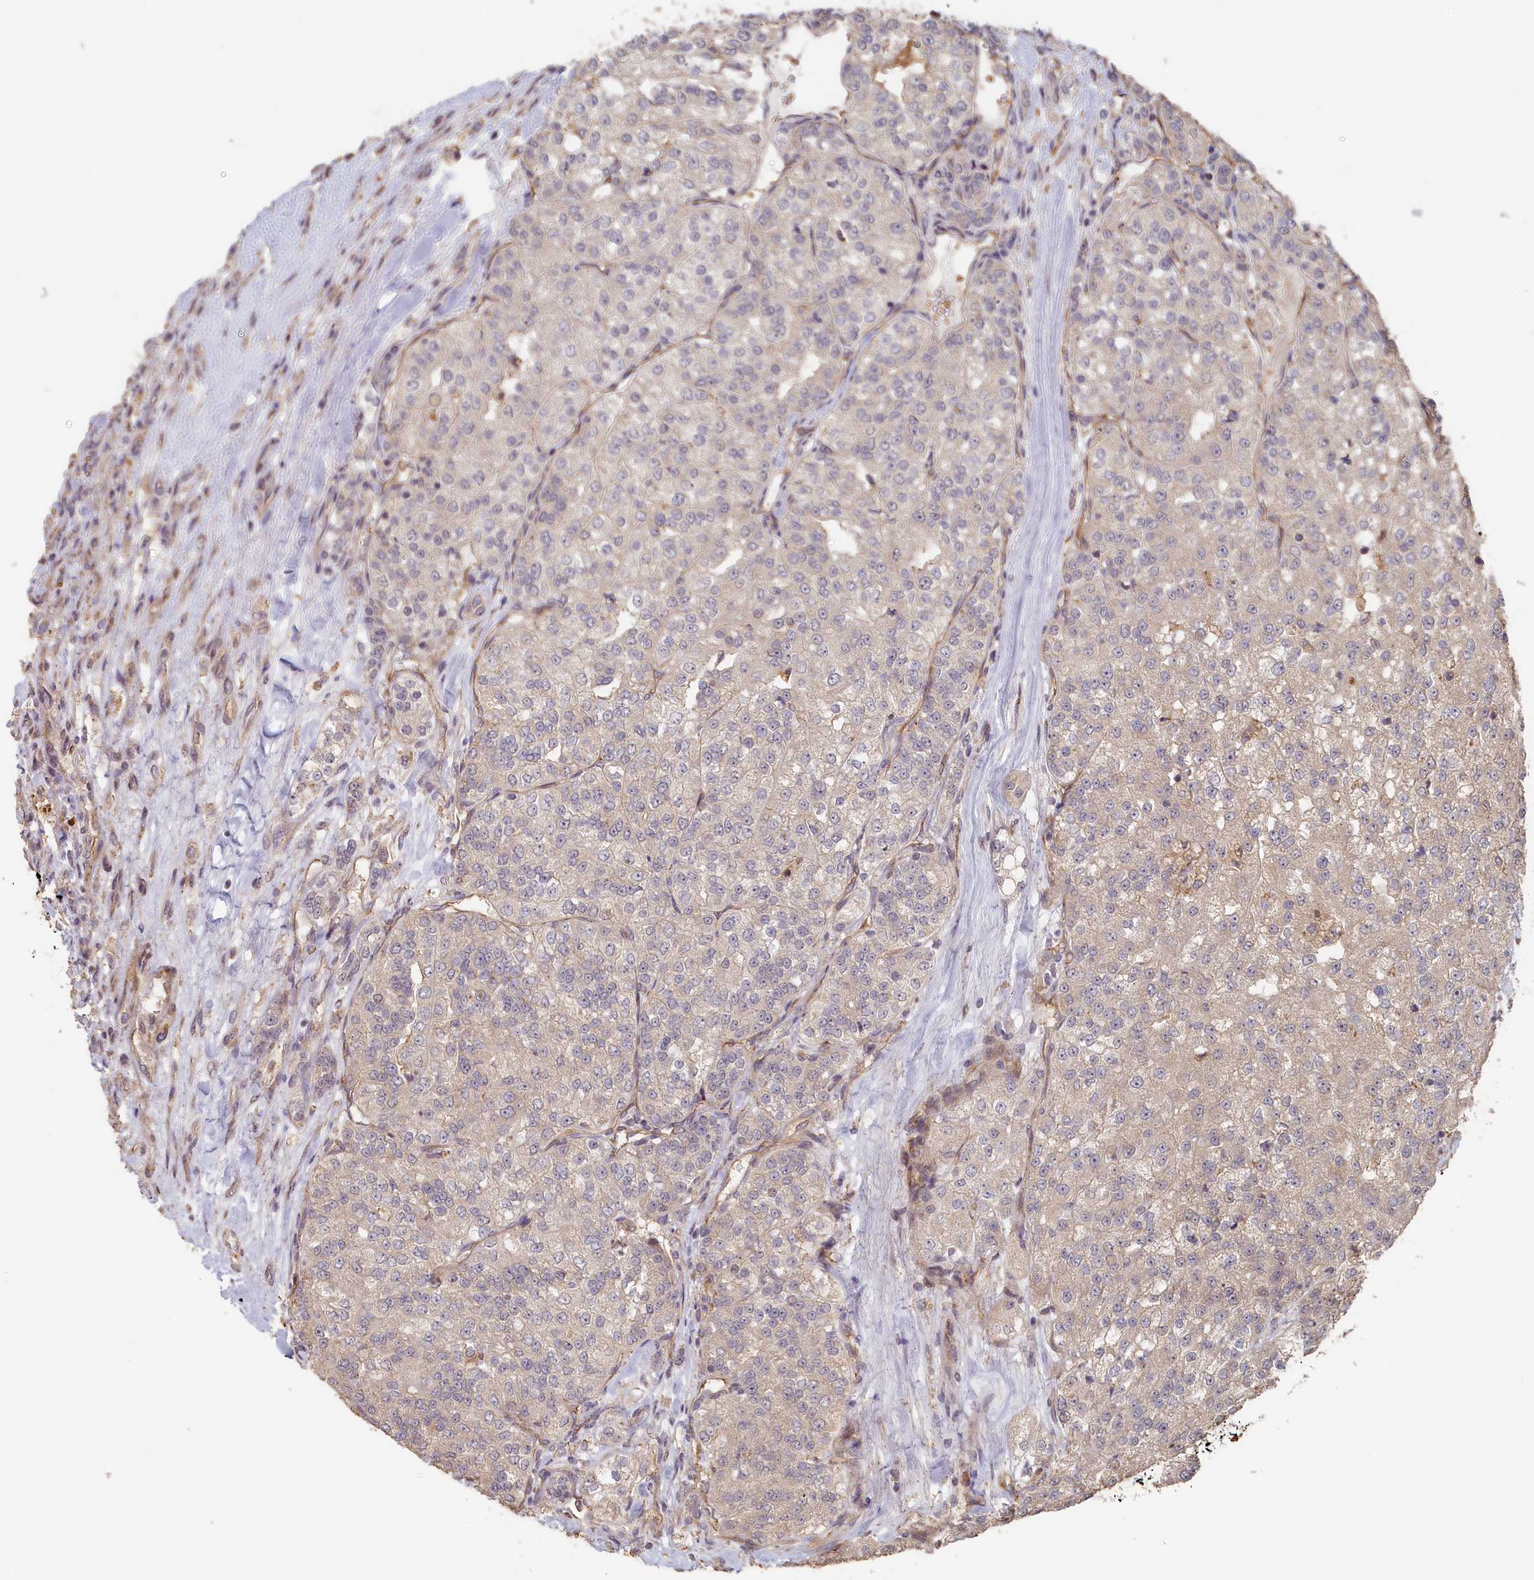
{"staining": {"intensity": "weak", "quantity": "<25%", "location": "cytoplasmic/membranous"}, "tissue": "renal cancer", "cell_type": "Tumor cells", "image_type": "cancer", "snomed": [{"axis": "morphology", "description": "Adenocarcinoma, NOS"}, {"axis": "topography", "description": "Kidney"}], "caption": "Tumor cells show no significant protein staining in adenocarcinoma (renal).", "gene": "STX16", "patient": {"sex": "female", "age": 63}}